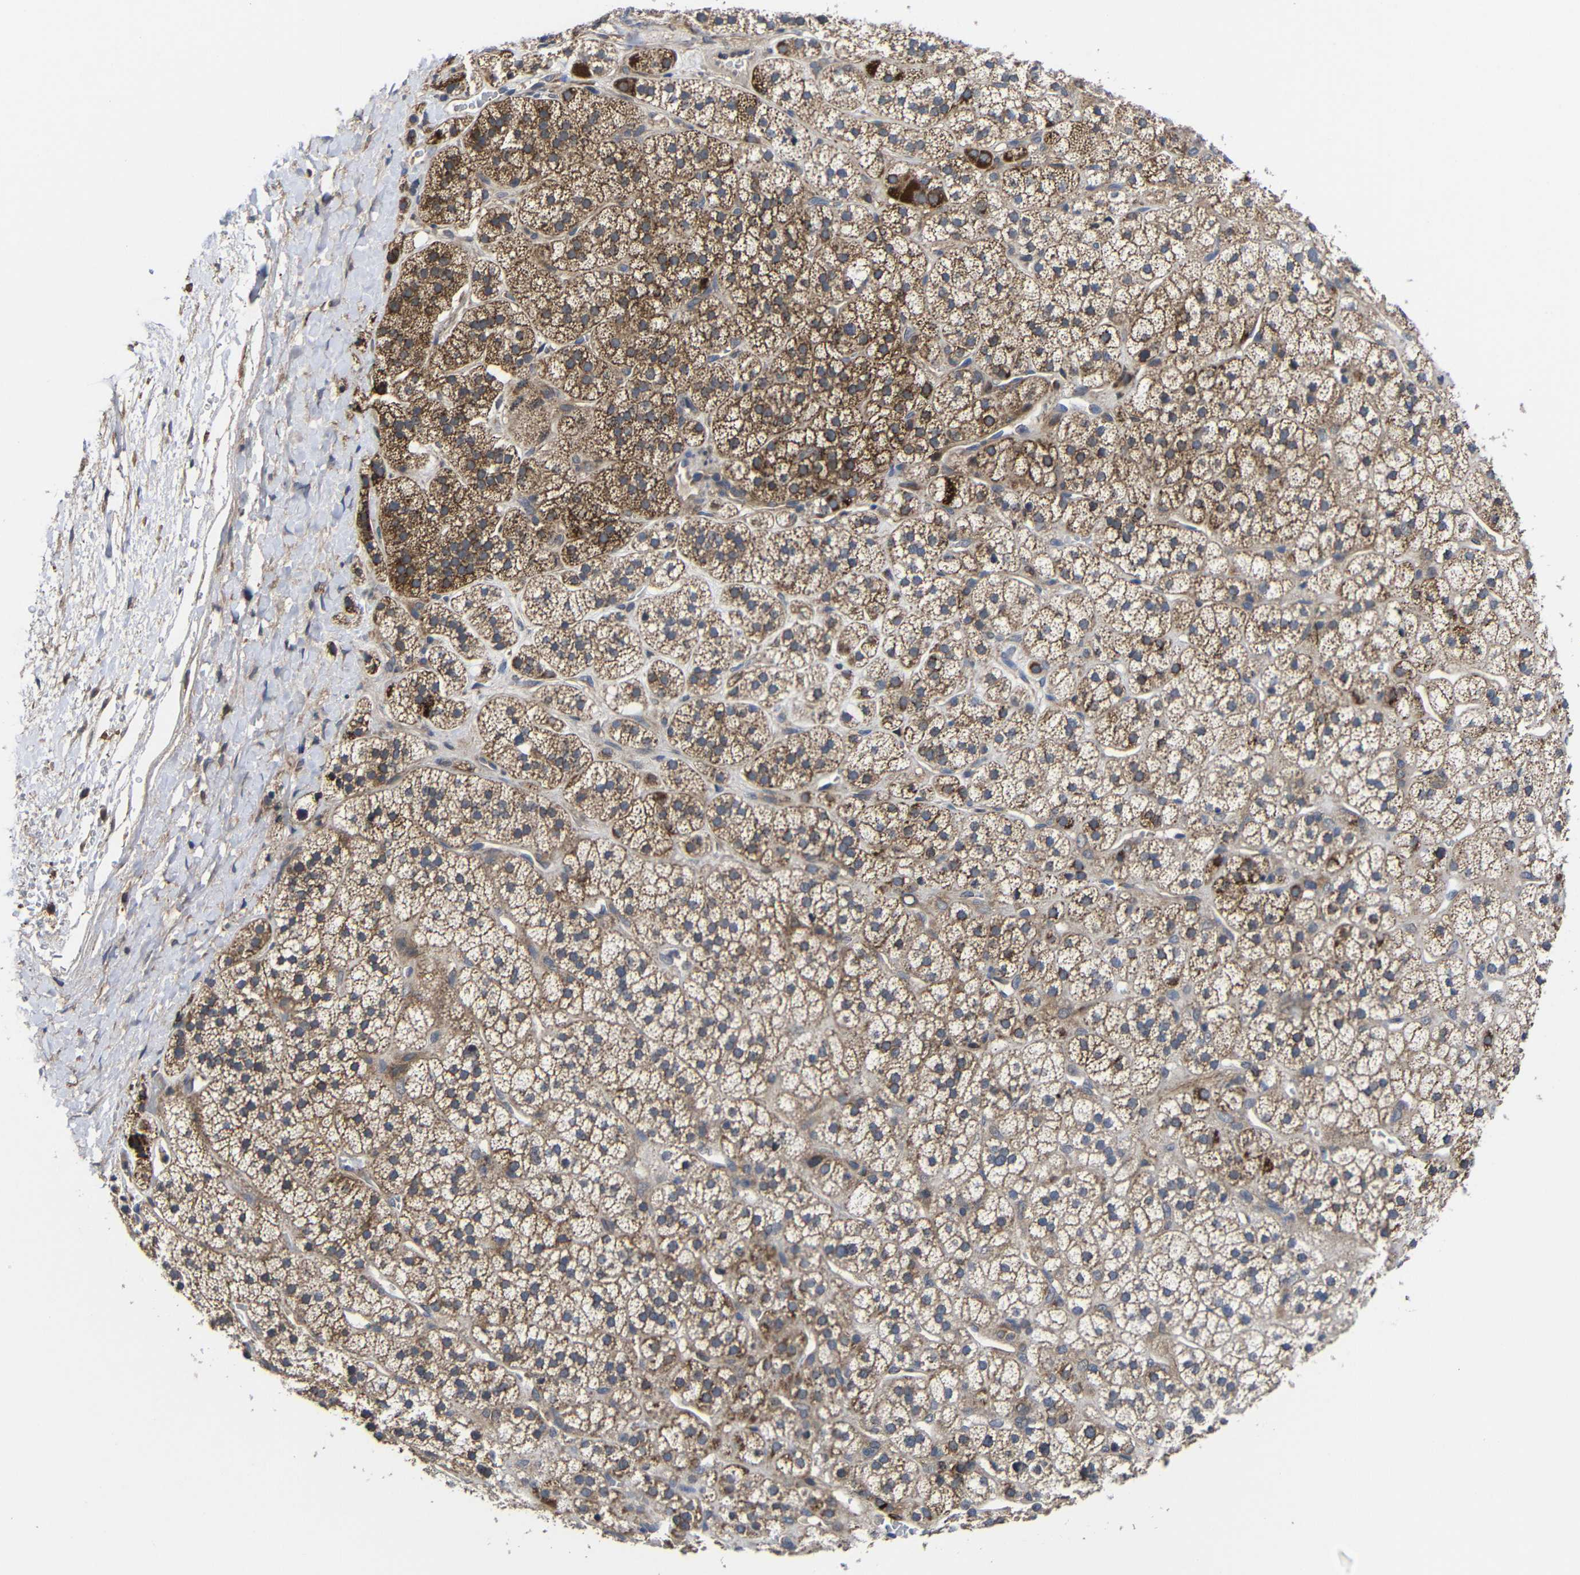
{"staining": {"intensity": "moderate", "quantity": ">75%", "location": "cytoplasmic/membranous"}, "tissue": "adrenal gland", "cell_type": "Glandular cells", "image_type": "normal", "snomed": [{"axis": "morphology", "description": "Normal tissue, NOS"}, {"axis": "topography", "description": "Adrenal gland"}], "caption": "Protein staining exhibits moderate cytoplasmic/membranous expression in about >75% of glandular cells in normal adrenal gland.", "gene": "LPAR5", "patient": {"sex": "male", "age": 56}}